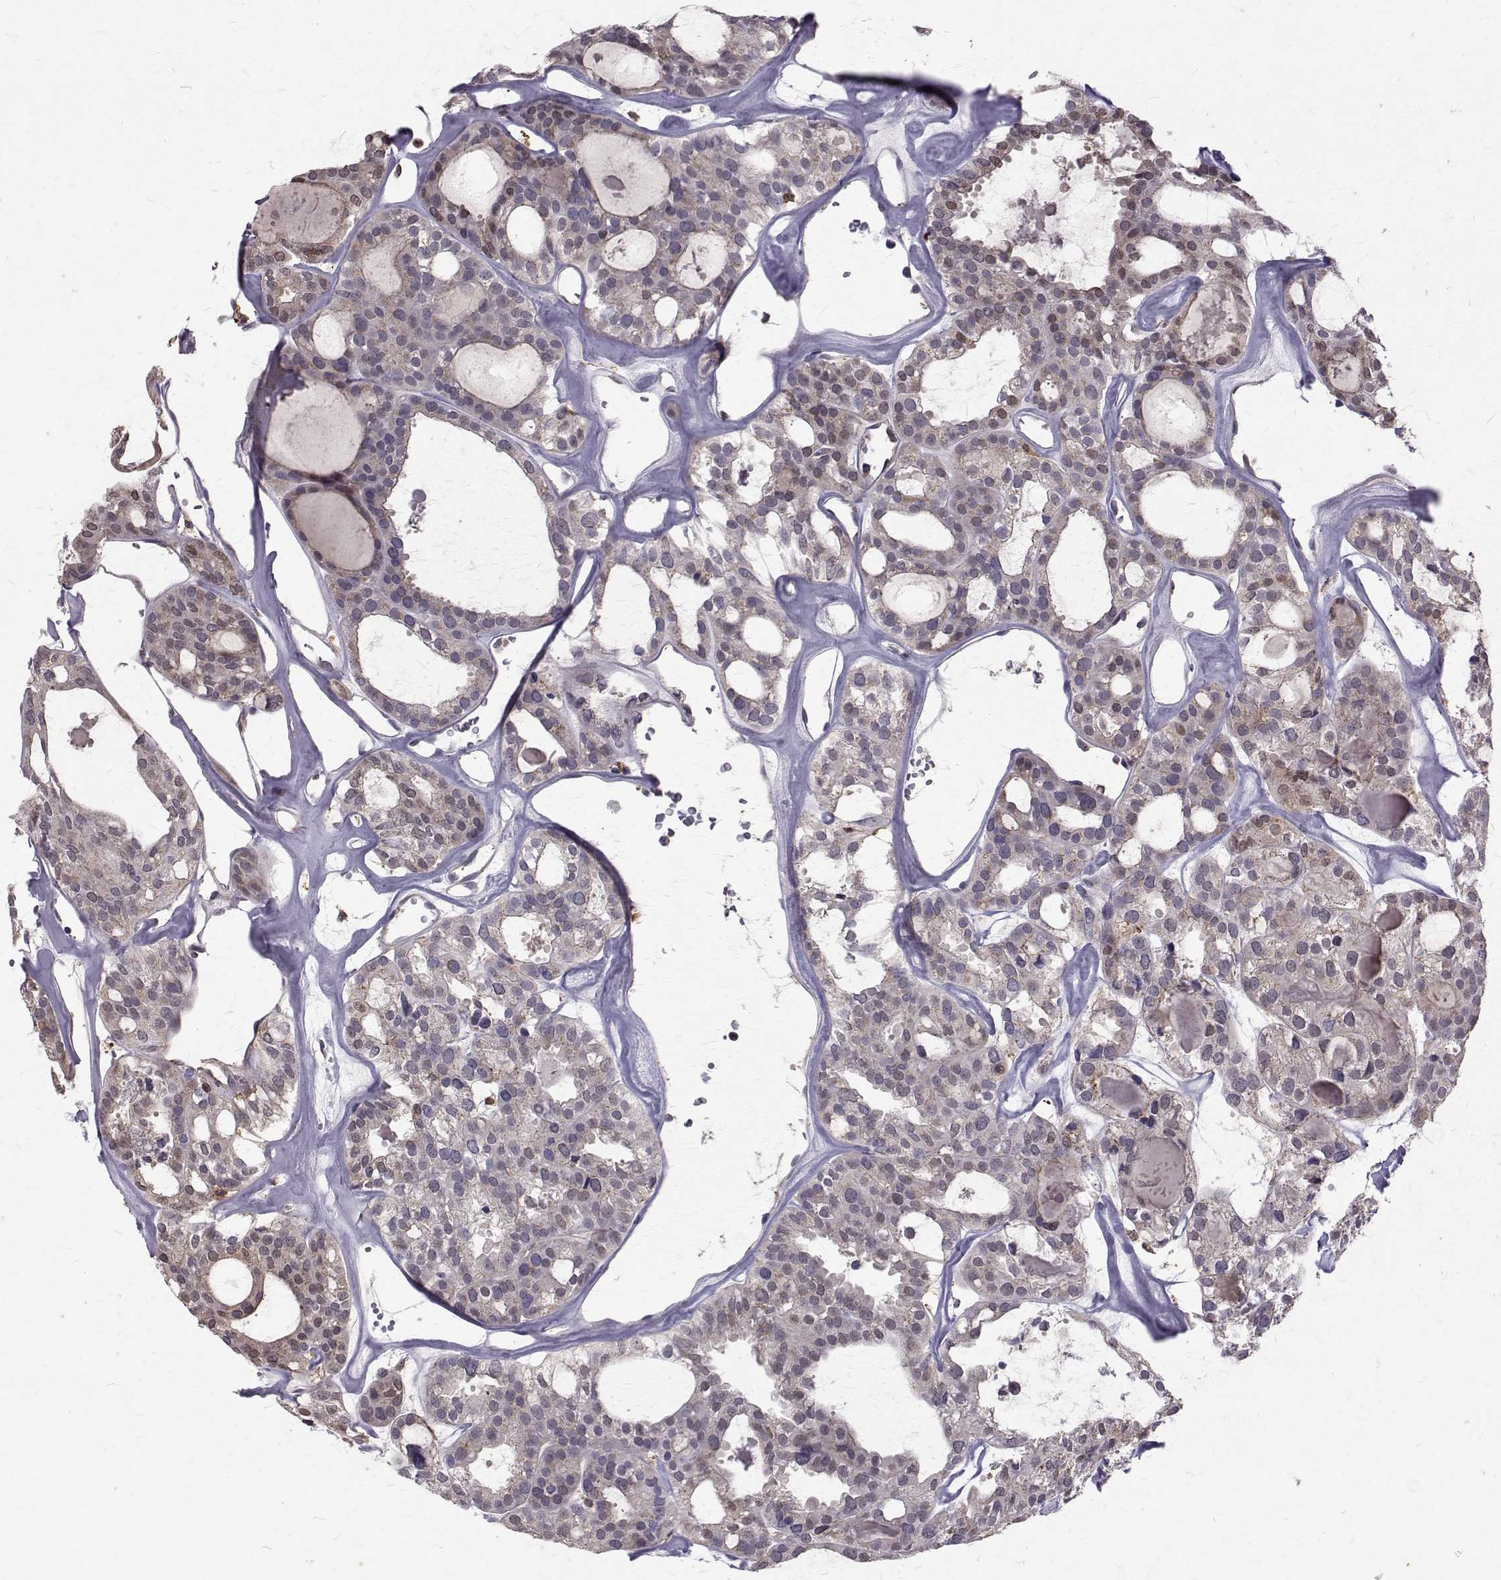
{"staining": {"intensity": "negative", "quantity": "none", "location": "none"}, "tissue": "thyroid cancer", "cell_type": "Tumor cells", "image_type": "cancer", "snomed": [{"axis": "morphology", "description": "Follicular adenoma carcinoma, NOS"}, {"axis": "topography", "description": "Thyroid gland"}], "caption": "Thyroid cancer (follicular adenoma carcinoma) stained for a protein using immunohistochemistry (IHC) displays no staining tumor cells.", "gene": "CCDC89", "patient": {"sex": "male", "age": 75}}